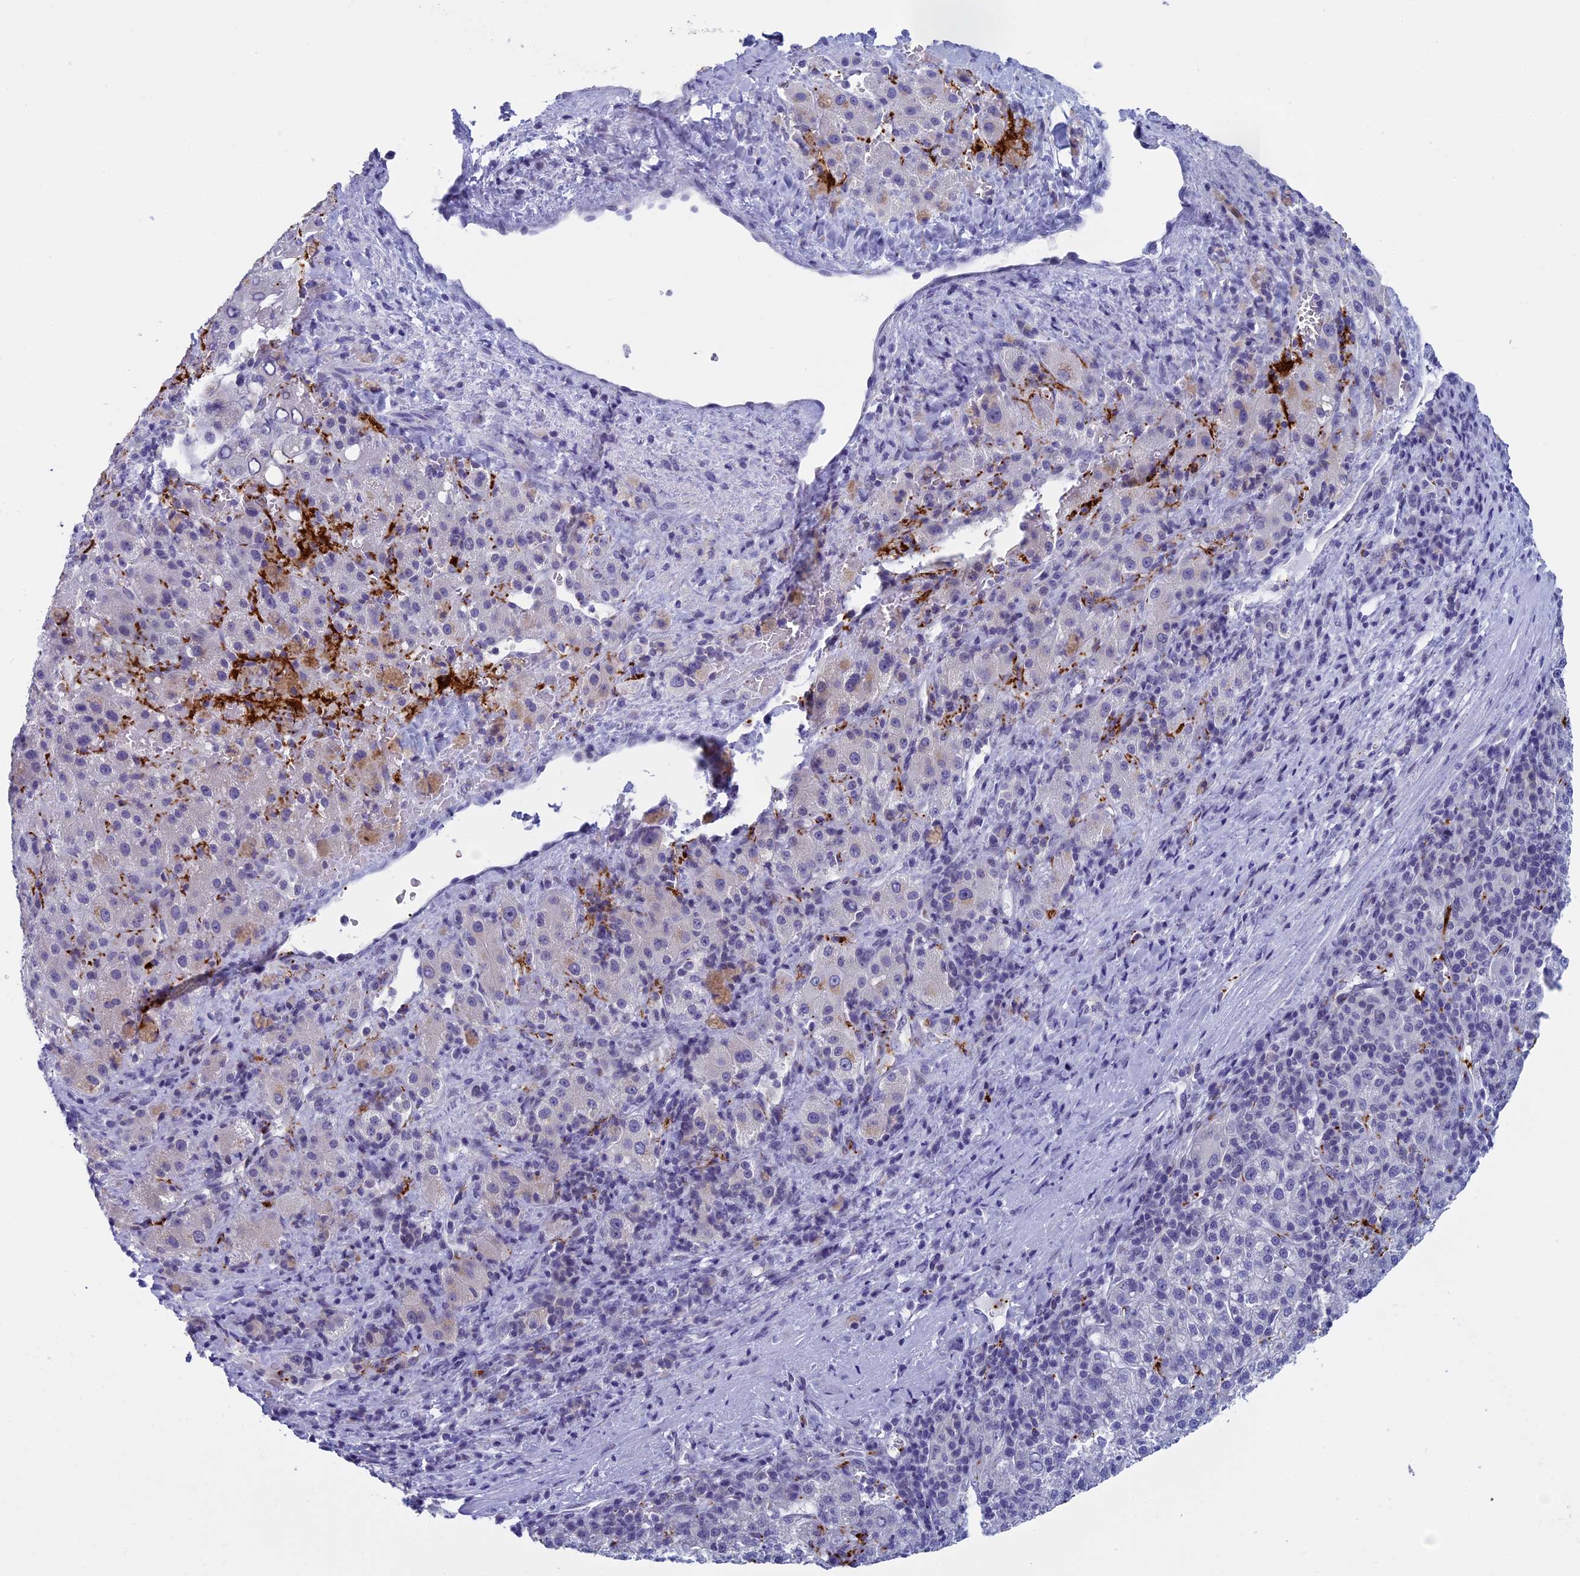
{"staining": {"intensity": "negative", "quantity": "none", "location": "none"}, "tissue": "liver cancer", "cell_type": "Tumor cells", "image_type": "cancer", "snomed": [{"axis": "morphology", "description": "Carcinoma, Hepatocellular, NOS"}, {"axis": "topography", "description": "Liver"}], "caption": "This histopathology image is of liver hepatocellular carcinoma stained with immunohistochemistry to label a protein in brown with the nuclei are counter-stained blue. There is no staining in tumor cells. (DAB IHC visualized using brightfield microscopy, high magnification).", "gene": "AIFM2", "patient": {"sex": "female", "age": 58}}